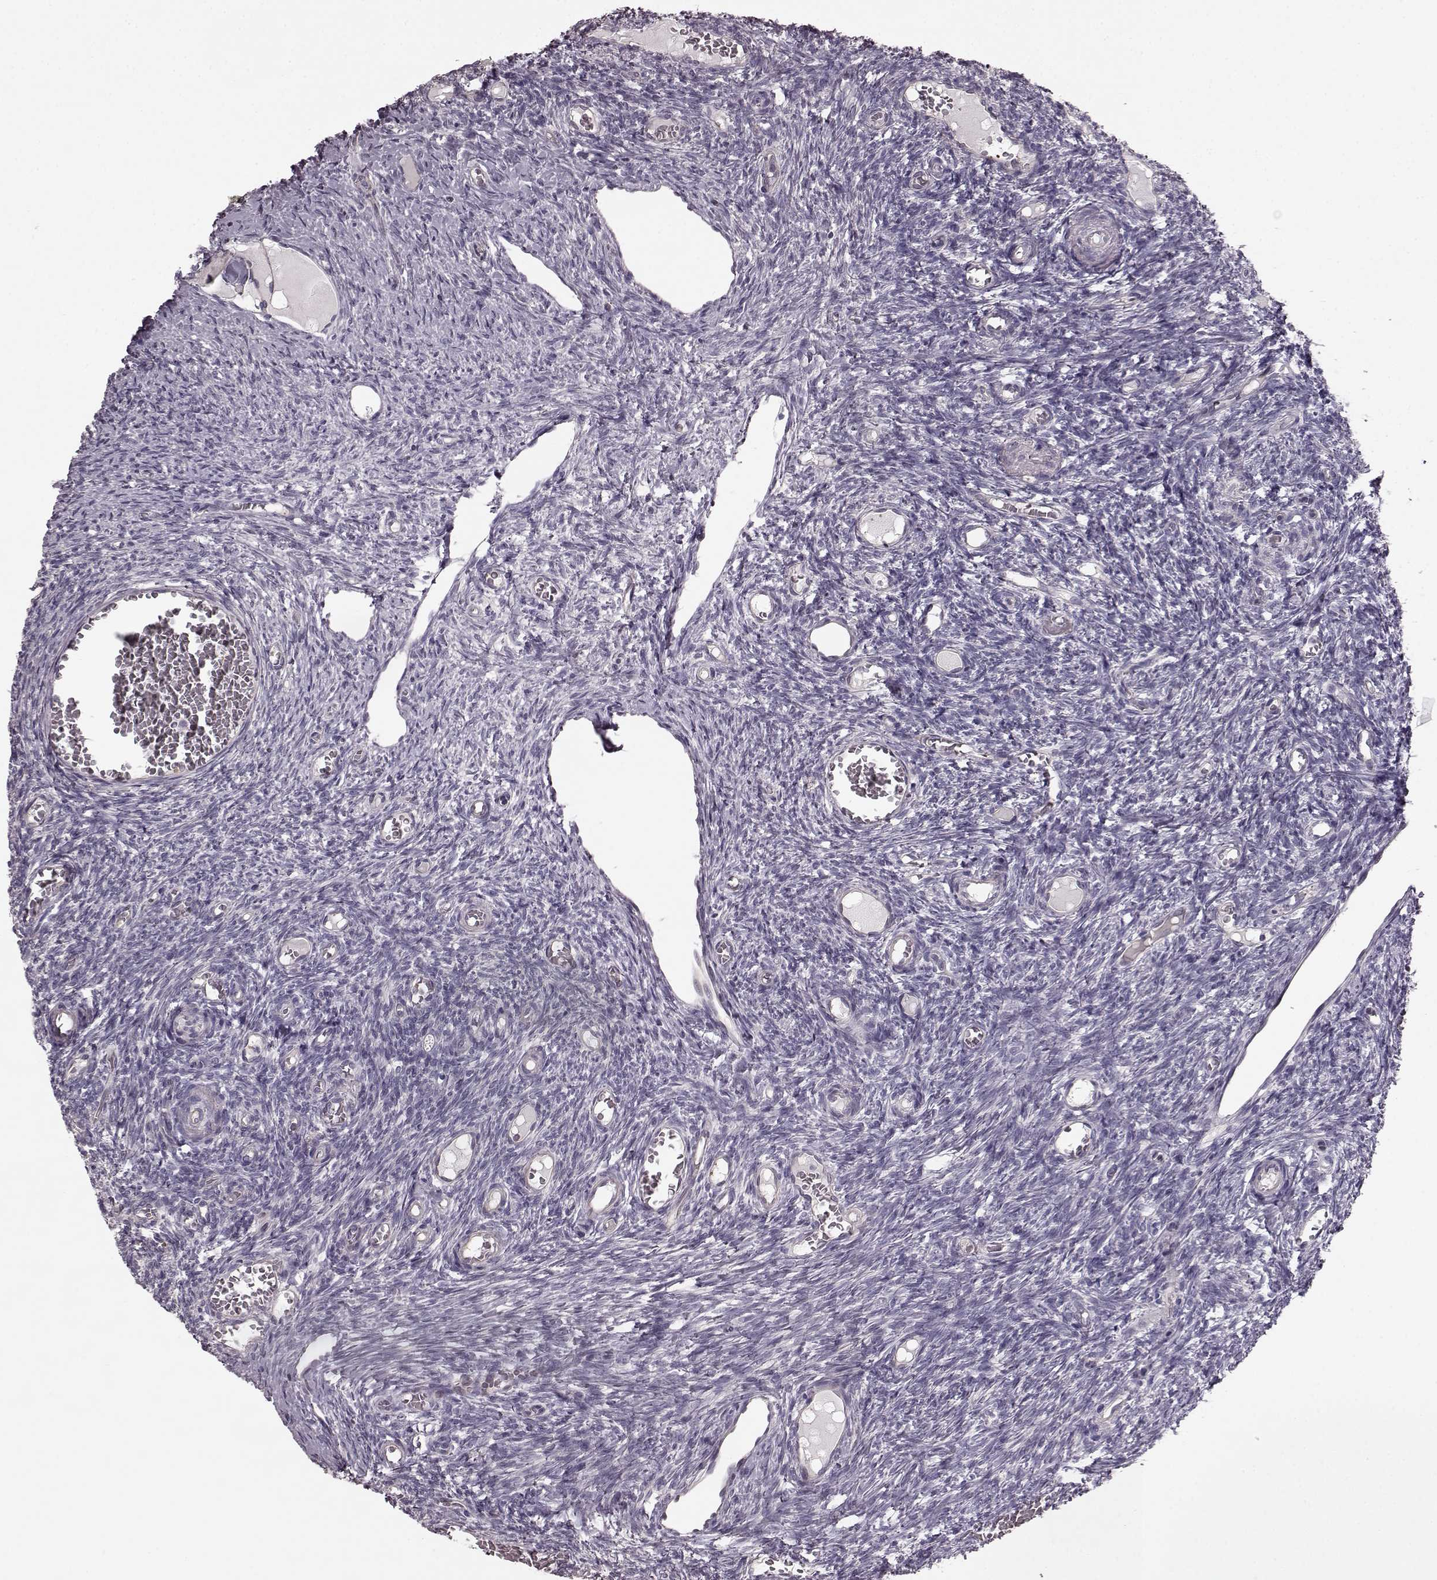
{"staining": {"intensity": "negative", "quantity": "none", "location": "none"}, "tissue": "ovary", "cell_type": "Follicle cells", "image_type": "normal", "snomed": [{"axis": "morphology", "description": "Normal tissue, NOS"}, {"axis": "topography", "description": "Ovary"}], "caption": "Micrograph shows no significant protein staining in follicle cells of normal ovary.", "gene": "PDCD1", "patient": {"sex": "female", "age": 39}}